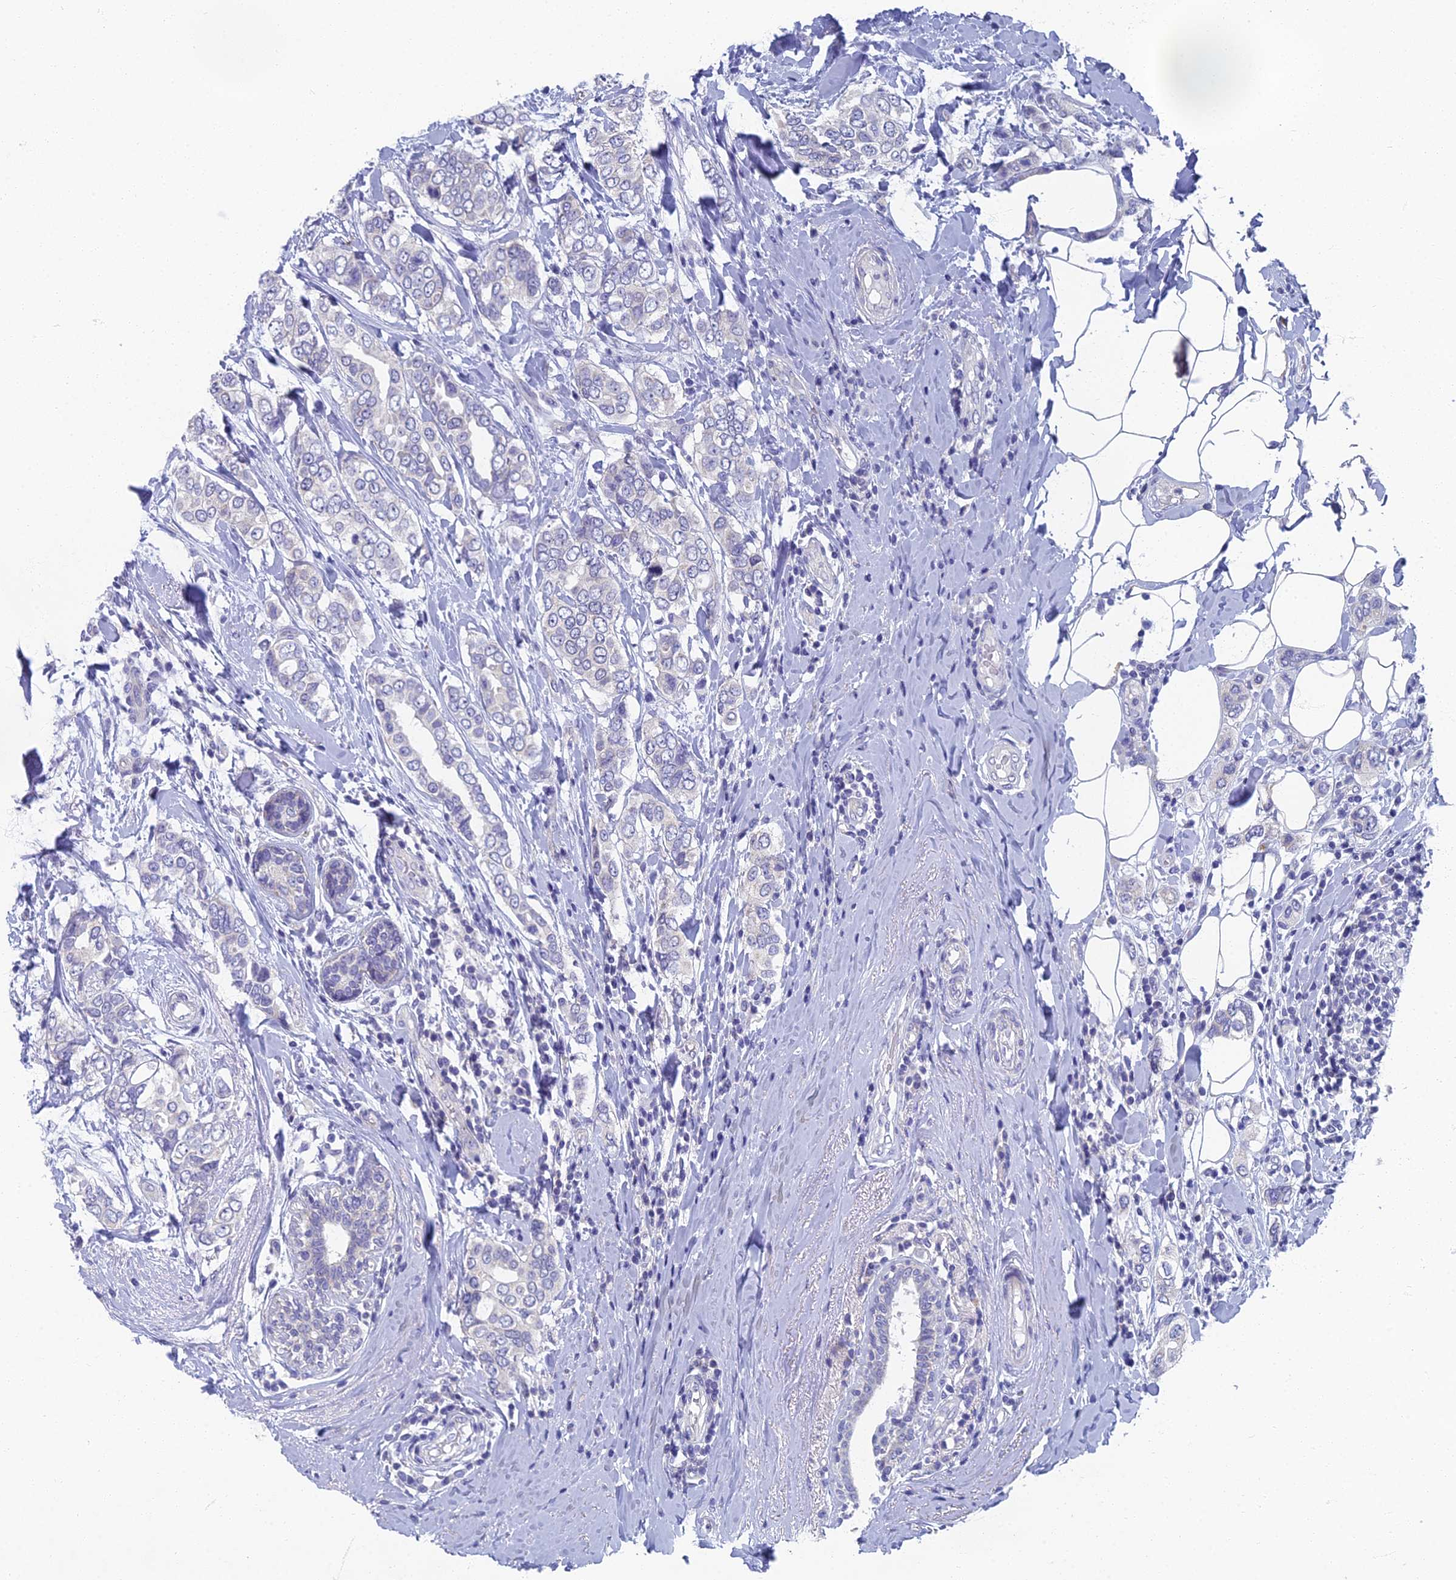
{"staining": {"intensity": "negative", "quantity": "none", "location": "none"}, "tissue": "breast cancer", "cell_type": "Tumor cells", "image_type": "cancer", "snomed": [{"axis": "morphology", "description": "Lobular carcinoma"}, {"axis": "topography", "description": "Breast"}], "caption": "Human breast cancer stained for a protein using IHC demonstrates no staining in tumor cells.", "gene": "SPIN4", "patient": {"sex": "female", "age": 51}}